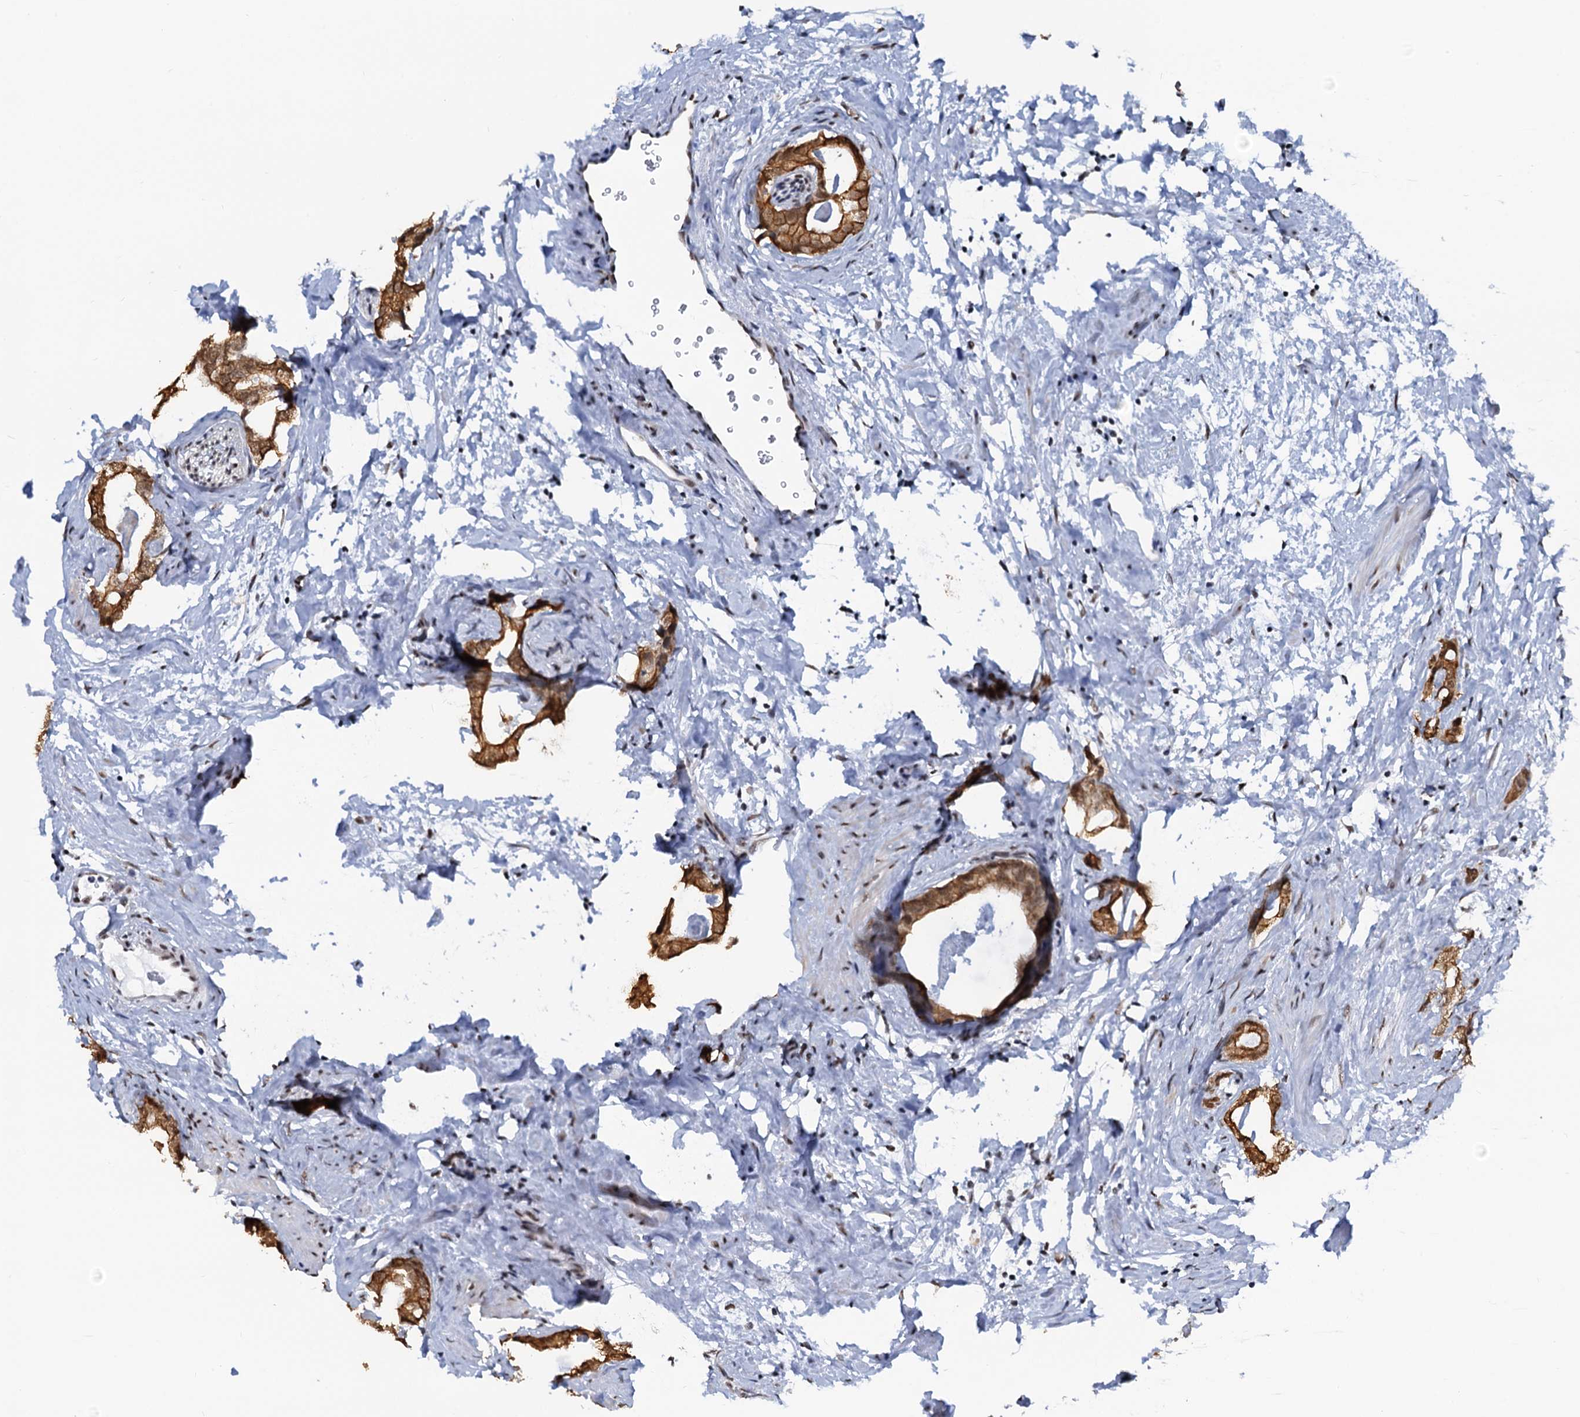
{"staining": {"intensity": "moderate", "quantity": ">75%", "location": "cytoplasmic/membranous,nuclear"}, "tissue": "prostate cancer", "cell_type": "Tumor cells", "image_type": "cancer", "snomed": [{"axis": "morphology", "description": "Adenocarcinoma, Low grade"}, {"axis": "topography", "description": "Prostate"}], "caption": "An IHC micrograph of tumor tissue is shown. Protein staining in brown highlights moderate cytoplasmic/membranous and nuclear positivity in adenocarcinoma (low-grade) (prostate) within tumor cells.", "gene": "ZNF609", "patient": {"sex": "male", "age": 63}}